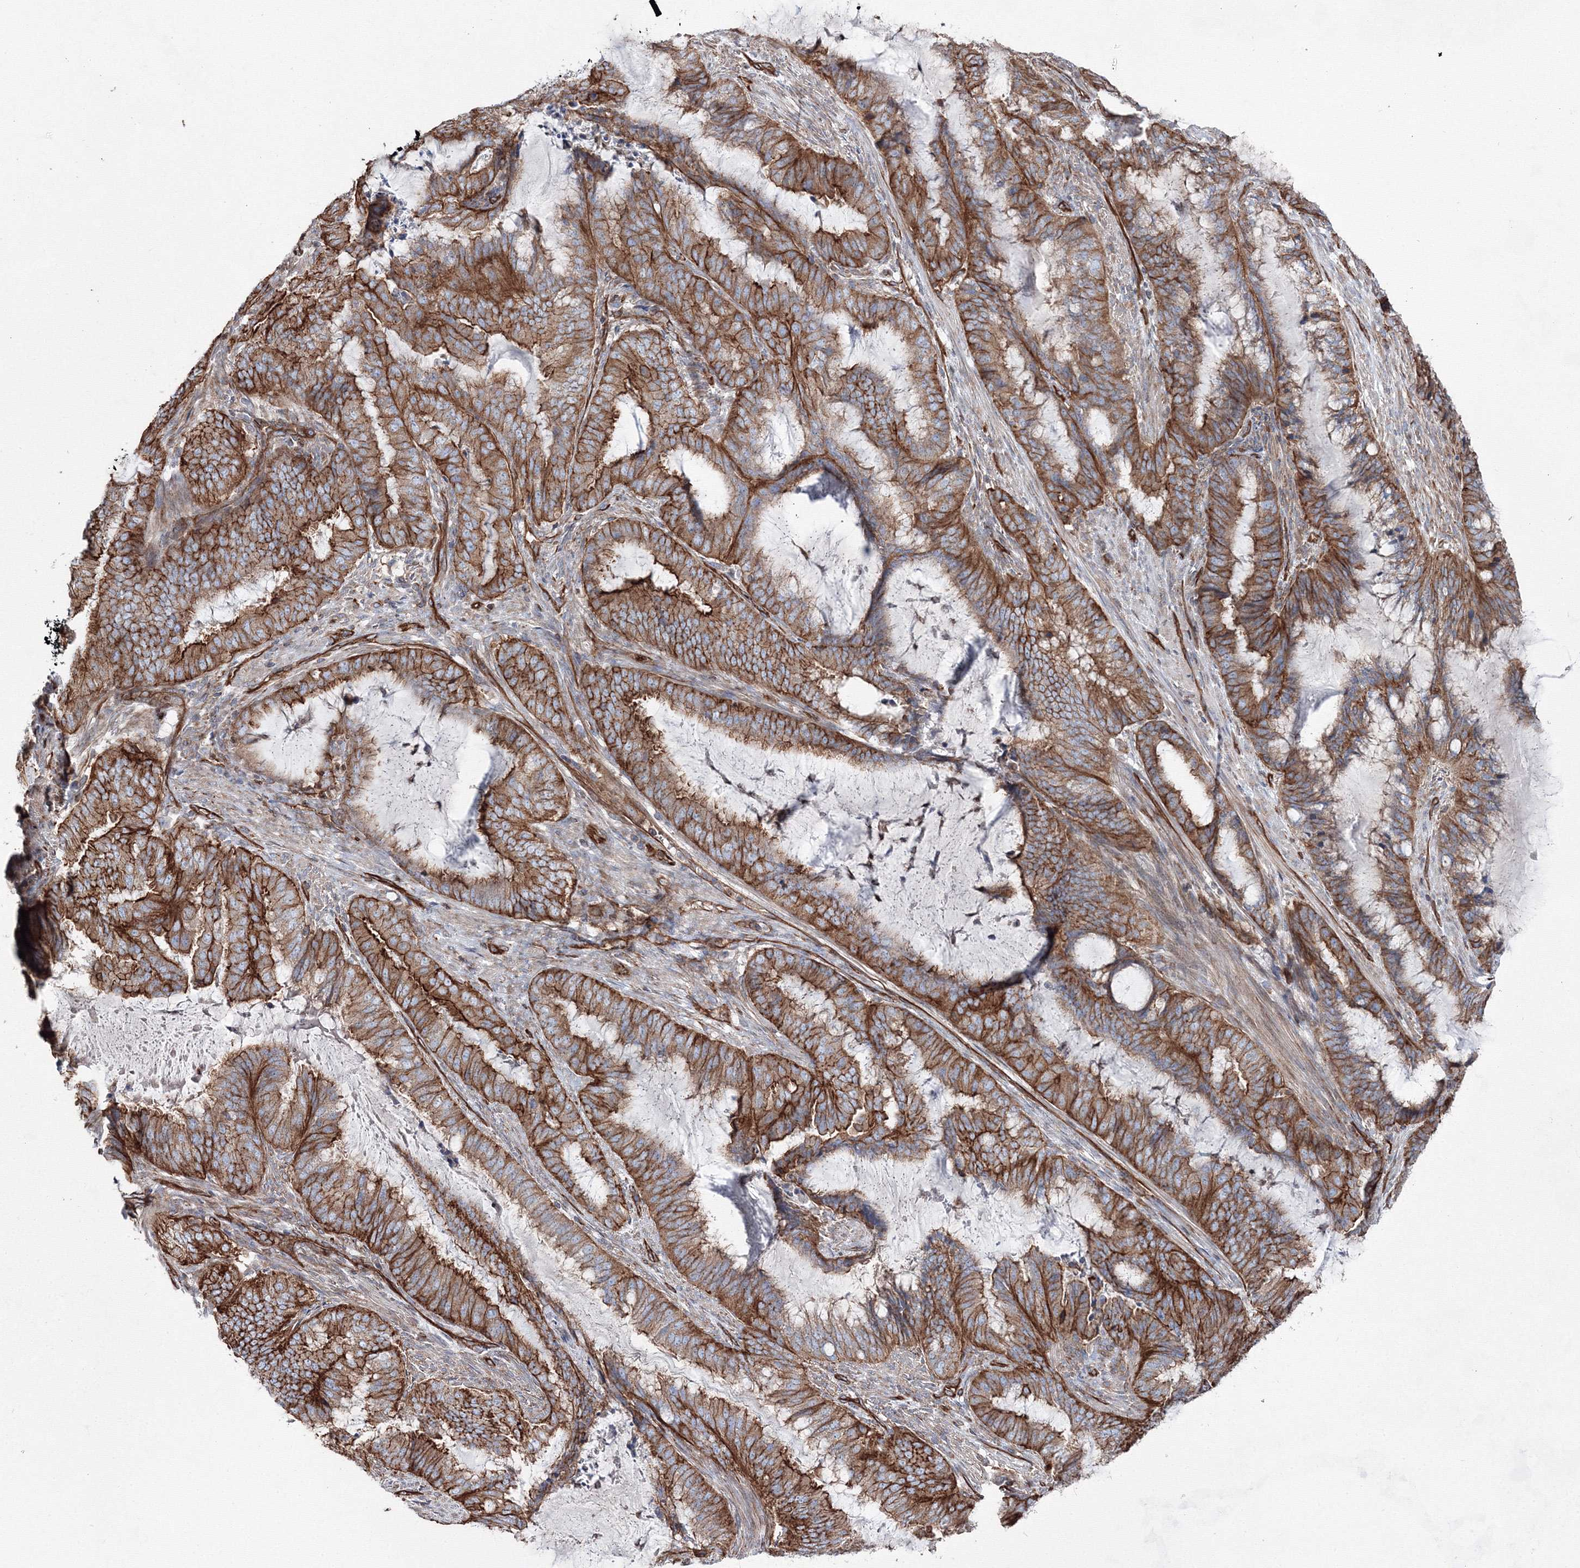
{"staining": {"intensity": "strong", "quantity": ">75%", "location": "cytoplasmic/membranous"}, "tissue": "endometrial cancer", "cell_type": "Tumor cells", "image_type": "cancer", "snomed": [{"axis": "morphology", "description": "Adenocarcinoma, NOS"}, {"axis": "topography", "description": "Endometrium"}], "caption": "Protein expression analysis of human endometrial cancer (adenocarcinoma) reveals strong cytoplasmic/membranous staining in about >75% of tumor cells.", "gene": "ANKRD37", "patient": {"sex": "female", "age": 51}}